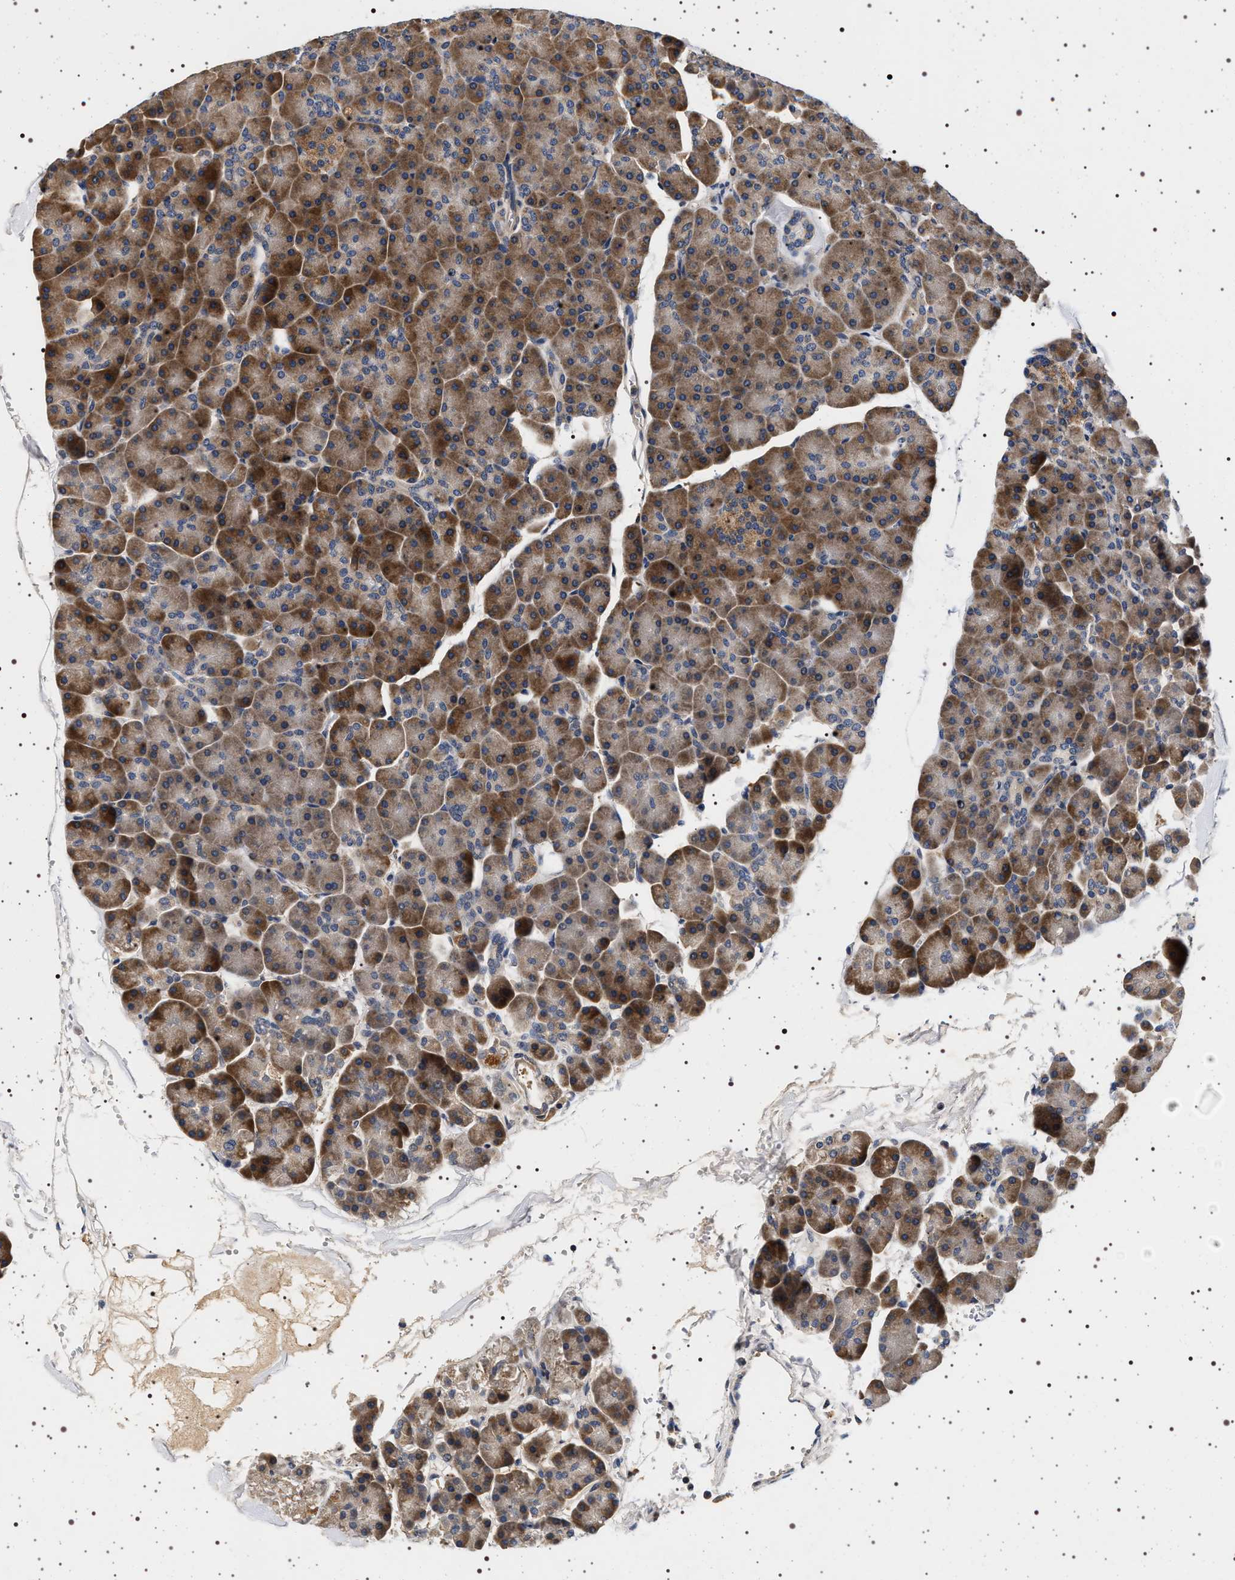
{"staining": {"intensity": "moderate", "quantity": ">75%", "location": "cytoplasmic/membranous"}, "tissue": "pancreas", "cell_type": "Exocrine glandular cells", "image_type": "normal", "snomed": [{"axis": "morphology", "description": "Normal tissue, NOS"}, {"axis": "topography", "description": "Pancreas"}], "caption": "Protein analysis of normal pancreas demonstrates moderate cytoplasmic/membranous expression in approximately >75% of exocrine glandular cells.", "gene": "DCBLD2", "patient": {"sex": "male", "age": 35}}